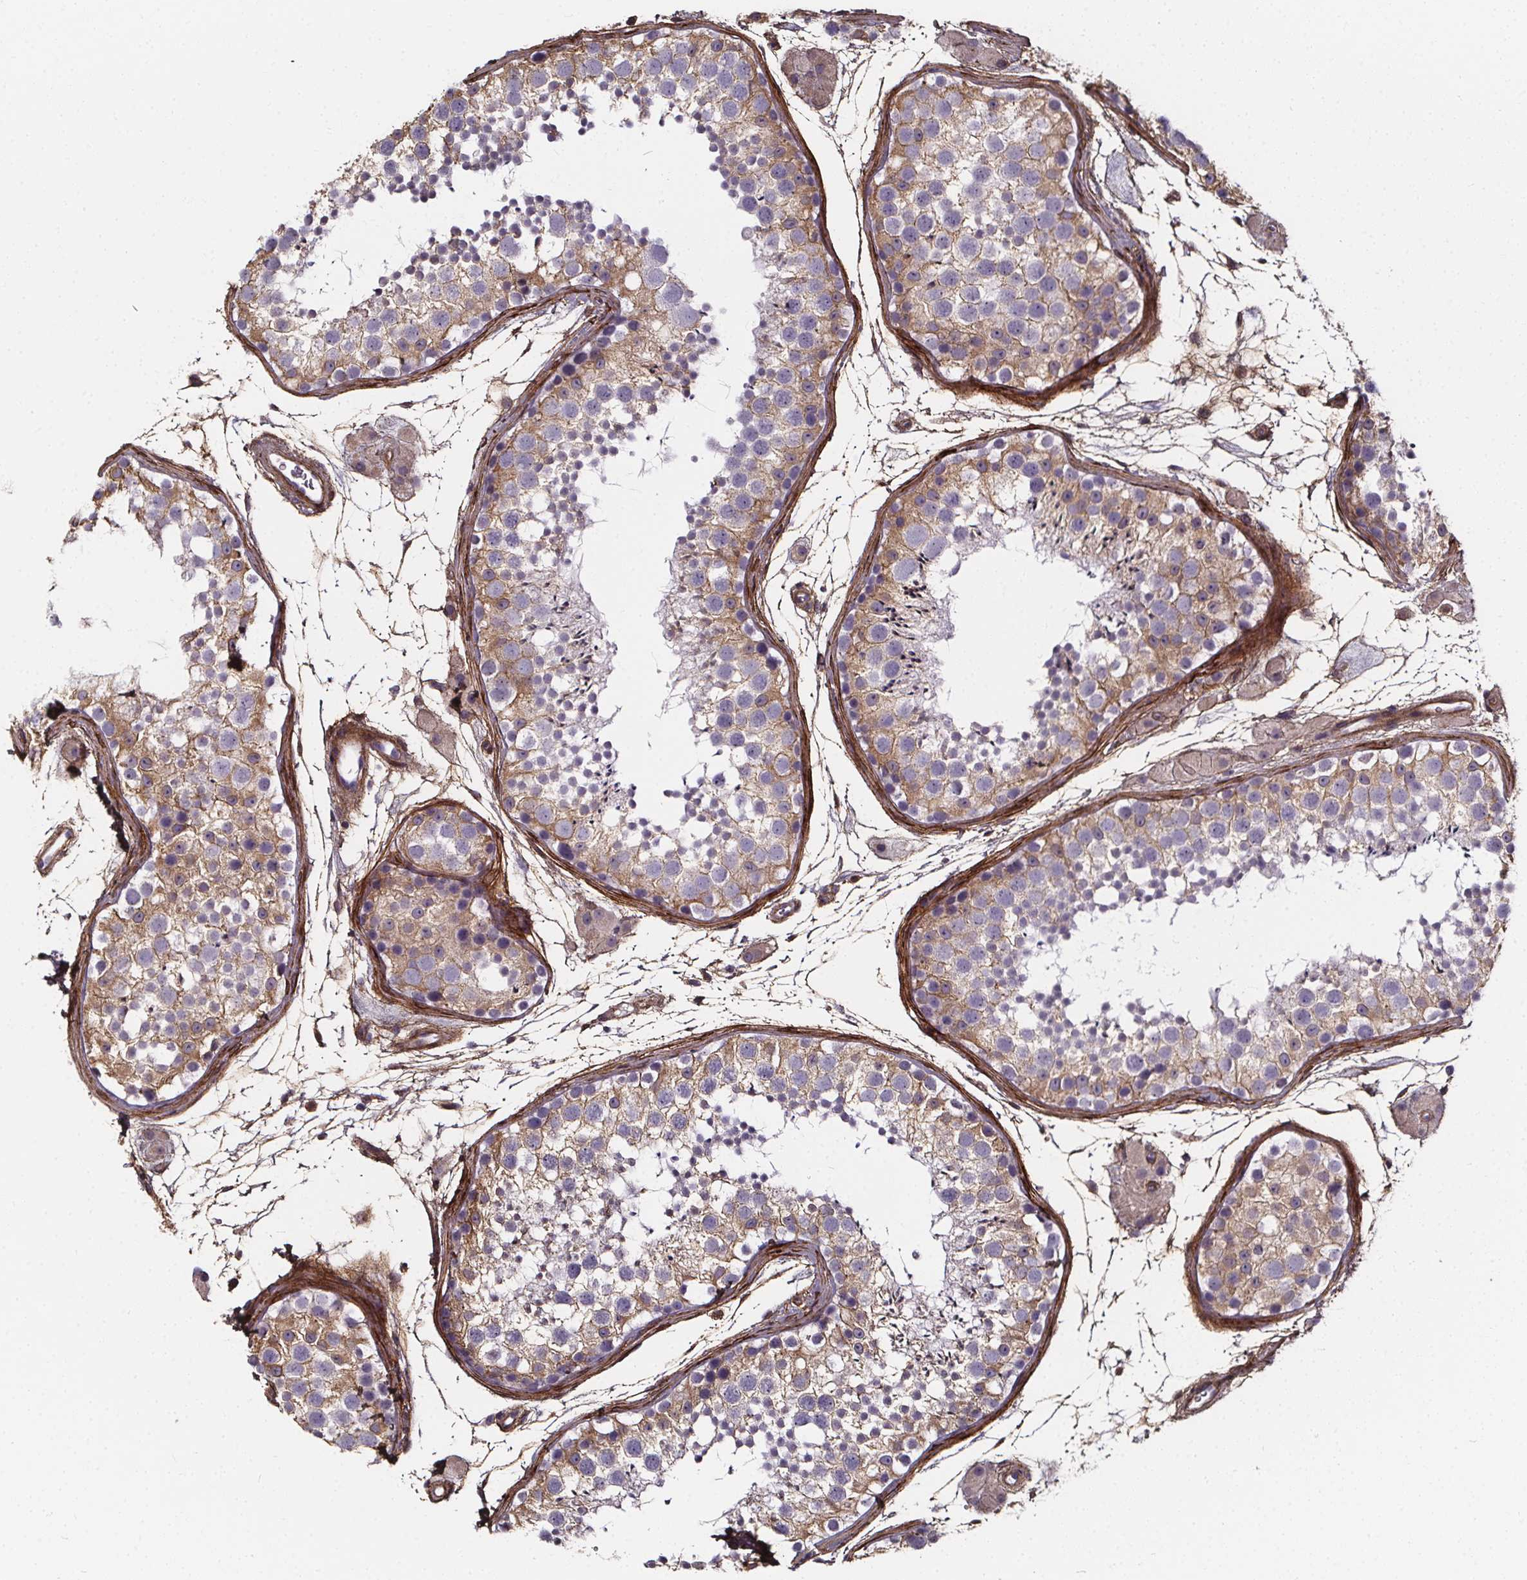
{"staining": {"intensity": "weak", "quantity": "25%-75%", "location": "cytoplasmic/membranous"}, "tissue": "testis", "cell_type": "Cells in seminiferous ducts", "image_type": "normal", "snomed": [{"axis": "morphology", "description": "Normal tissue, NOS"}, {"axis": "topography", "description": "Testis"}], "caption": "Brown immunohistochemical staining in unremarkable human testis shows weak cytoplasmic/membranous staining in about 25%-75% of cells in seminiferous ducts. (DAB IHC, brown staining for protein, blue staining for nuclei).", "gene": "AEBP1", "patient": {"sex": "male", "age": 41}}